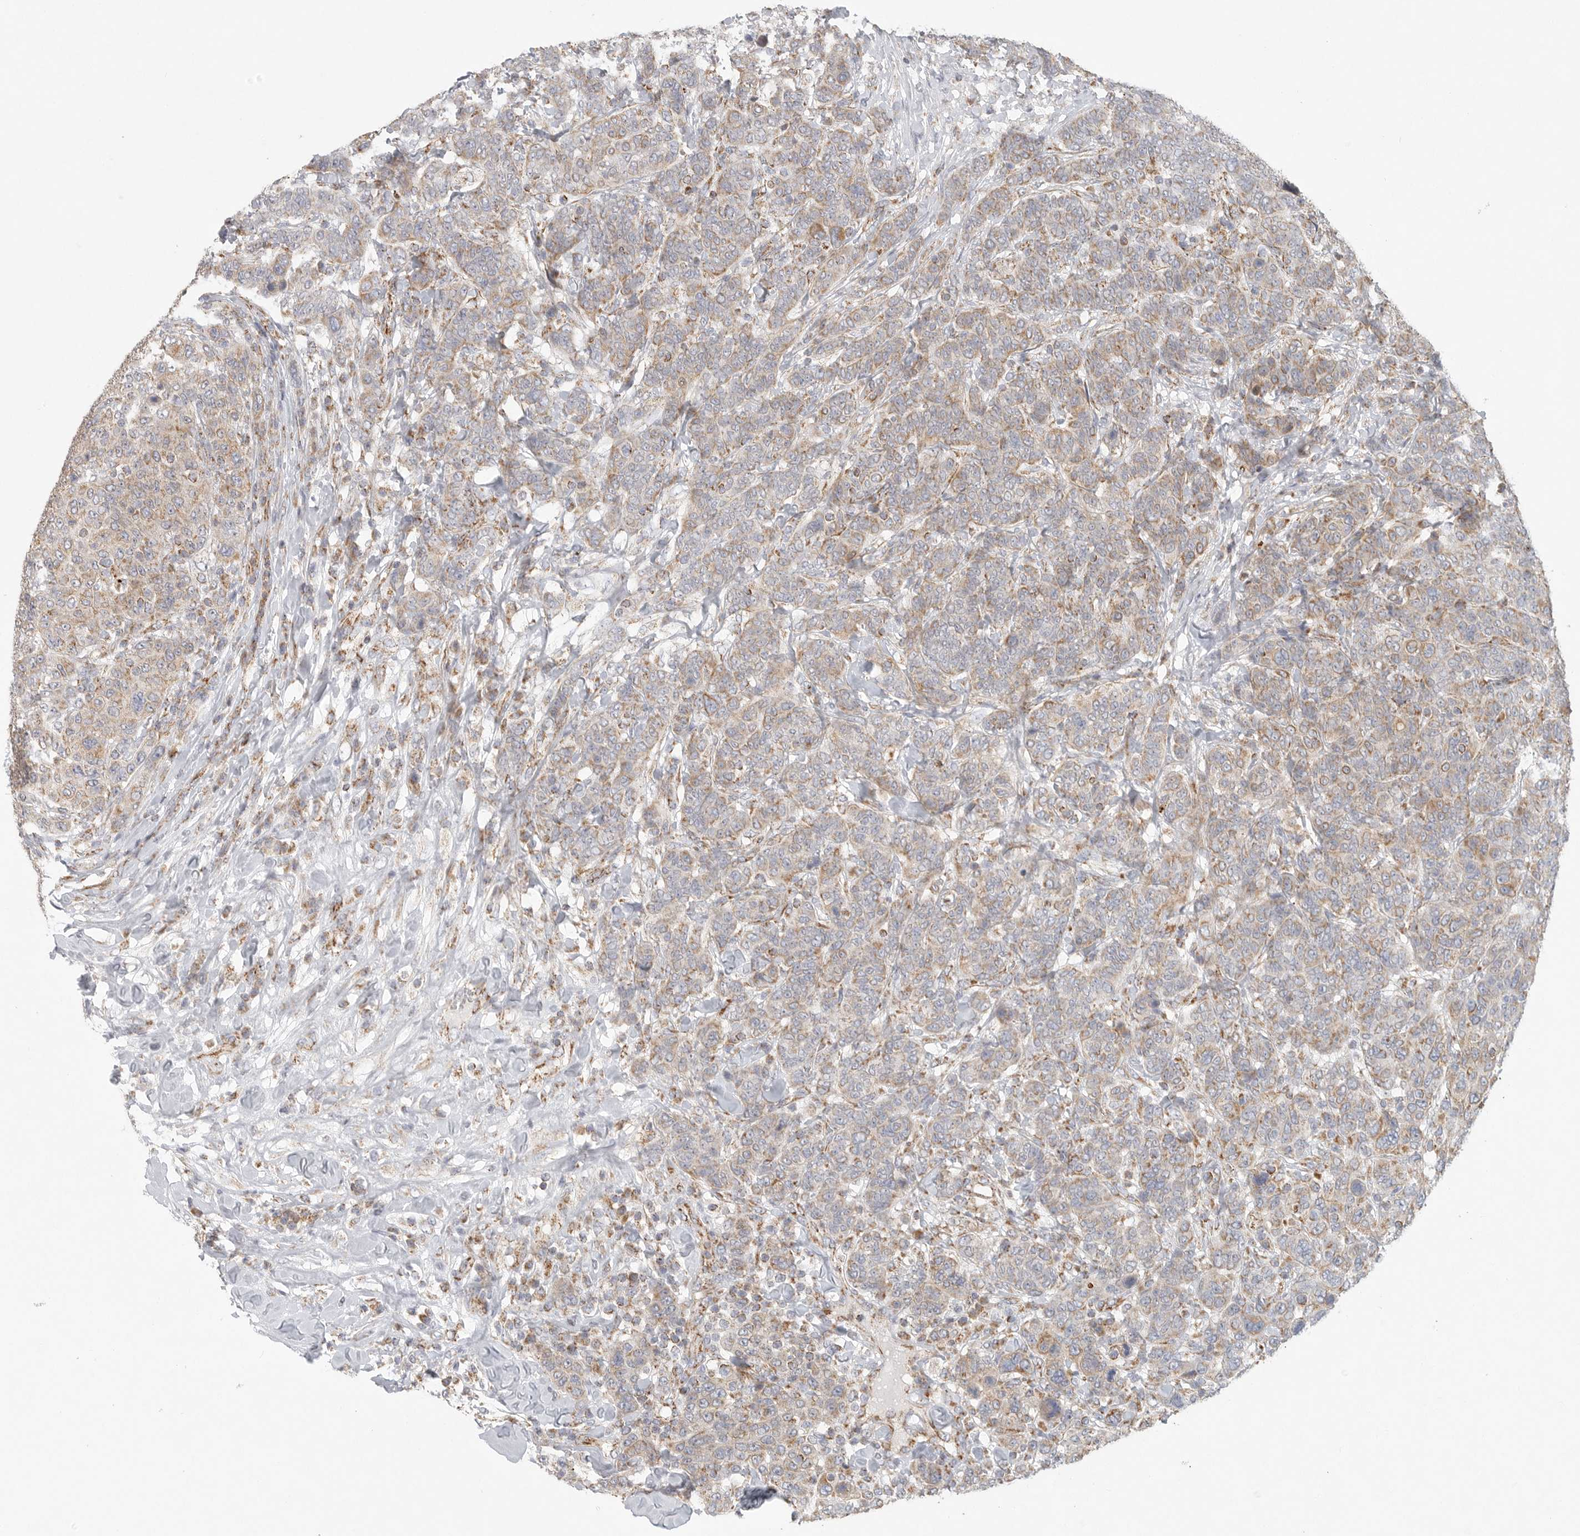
{"staining": {"intensity": "weak", "quantity": ">75%", "location": "cytoplasmic/membranous"}, "tissue": "breast cancer", "cell_type": "Tumor cells", "image_type": "cancer", "snomed": [{"axis": "morphology", "description": "Duct carcinoma"}, {"axis": "topography", "description": "Breast"}], "caption": "Protein analysis of invasive ductal carcinoma (breast) tissue displays weak cytoplasmic/membranous staining in about >75% of tumor cells. Using DAB (brown) and hematoxylin (blue) stains, captured at high magnification using brightfield microscopy.", "gene": "SLC25A26", "patient": {"sex": "female", "age": 37}}